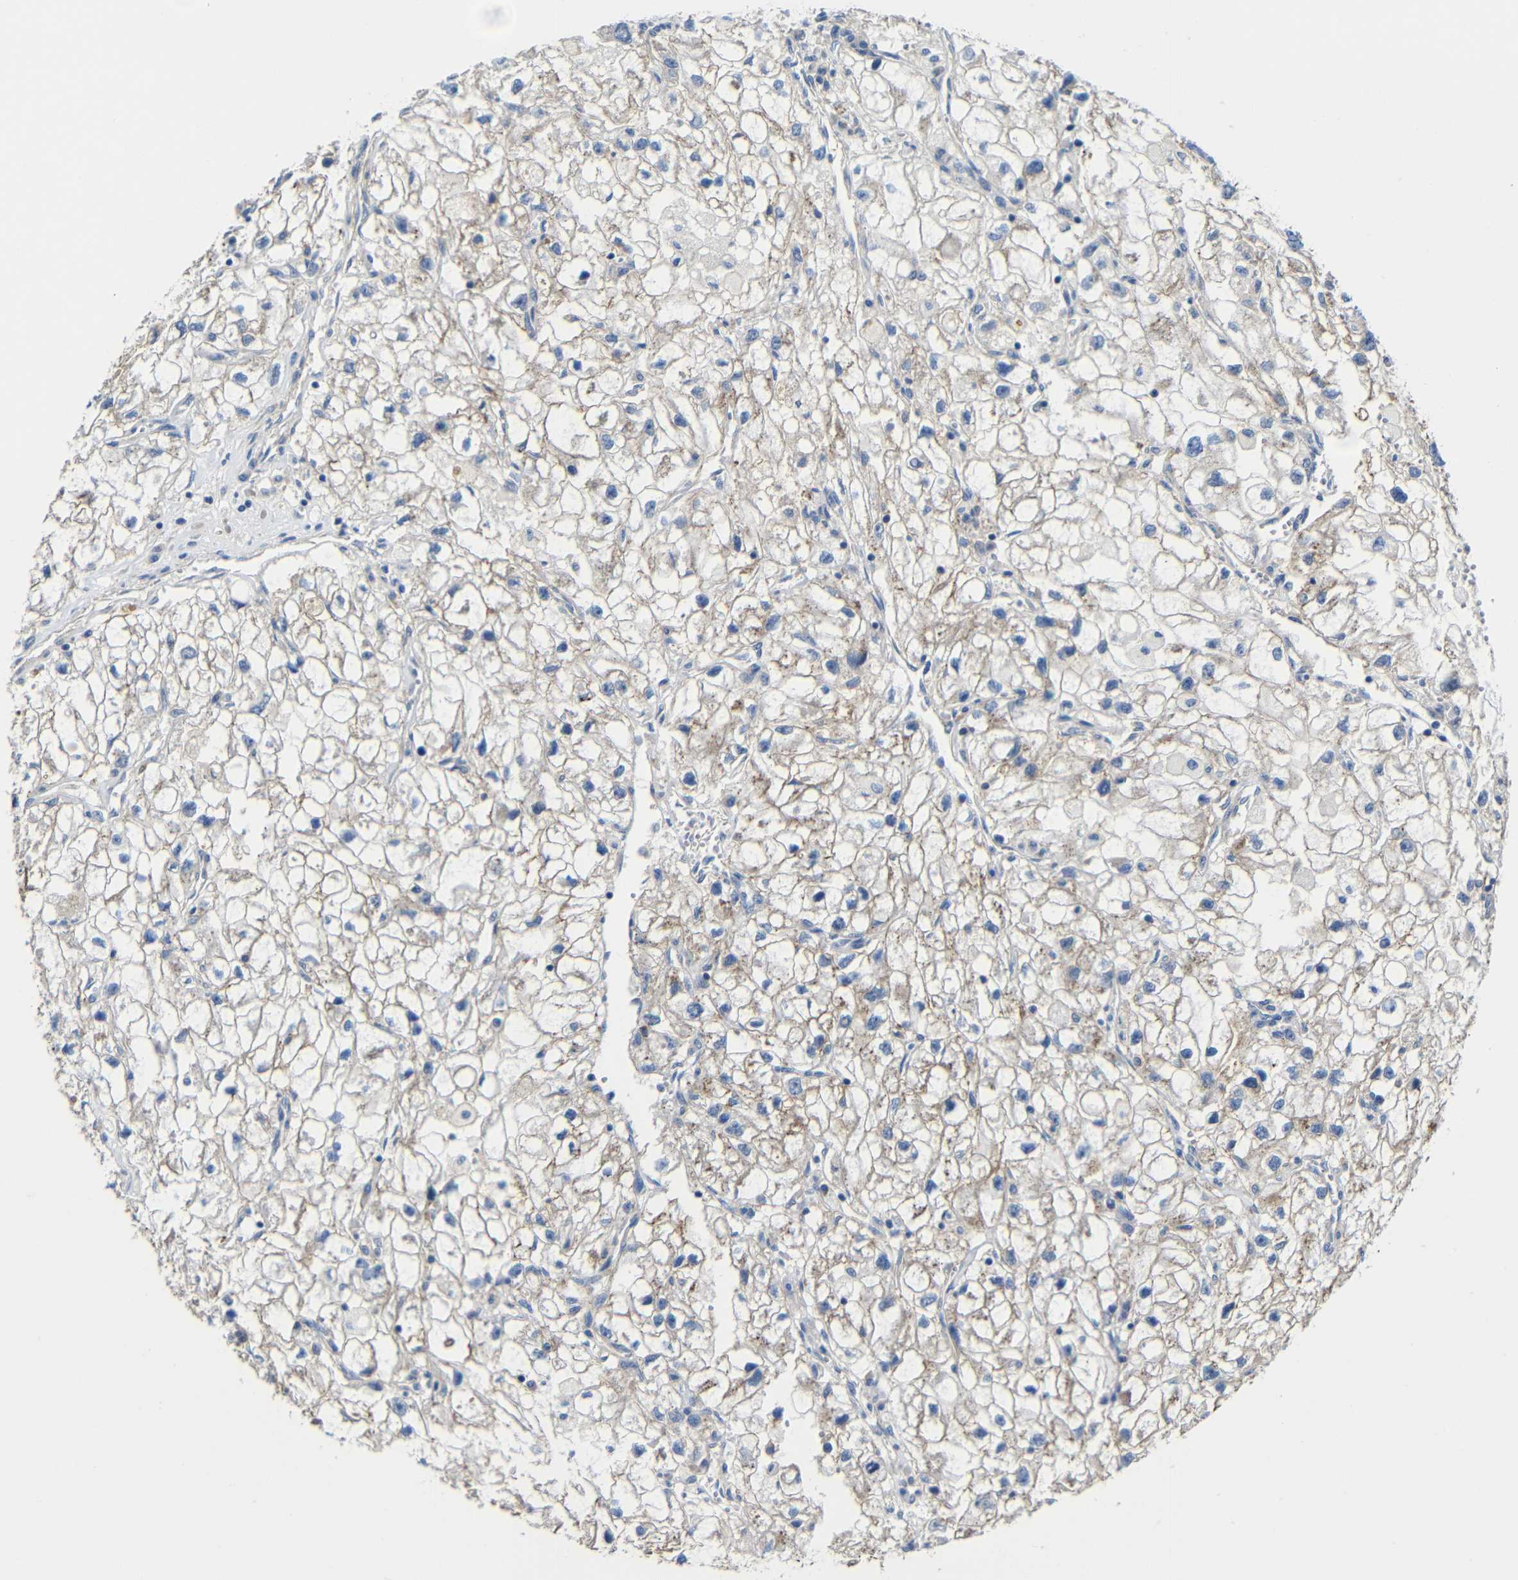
{"staining": {"intensity": "weak", "quantity": "<25%", "location": "cytoplasmic/membranous"}, "tissue": "renal cancer", "cell_type": "Tumor cells", "image_type": "cancer", "snomed": [{"axis": "morphology", "description": "Adenocarcinoma, NOS"}, {"axis": "topography", "description": "Kidney"}], "caption": "Immunohistochemistry (IHC) of human renal cancer (adenocarcinoma) shows no positivity in tumor cells.", "gene": "ZNF90", "patient": {"sex": "female", "age": 70}}